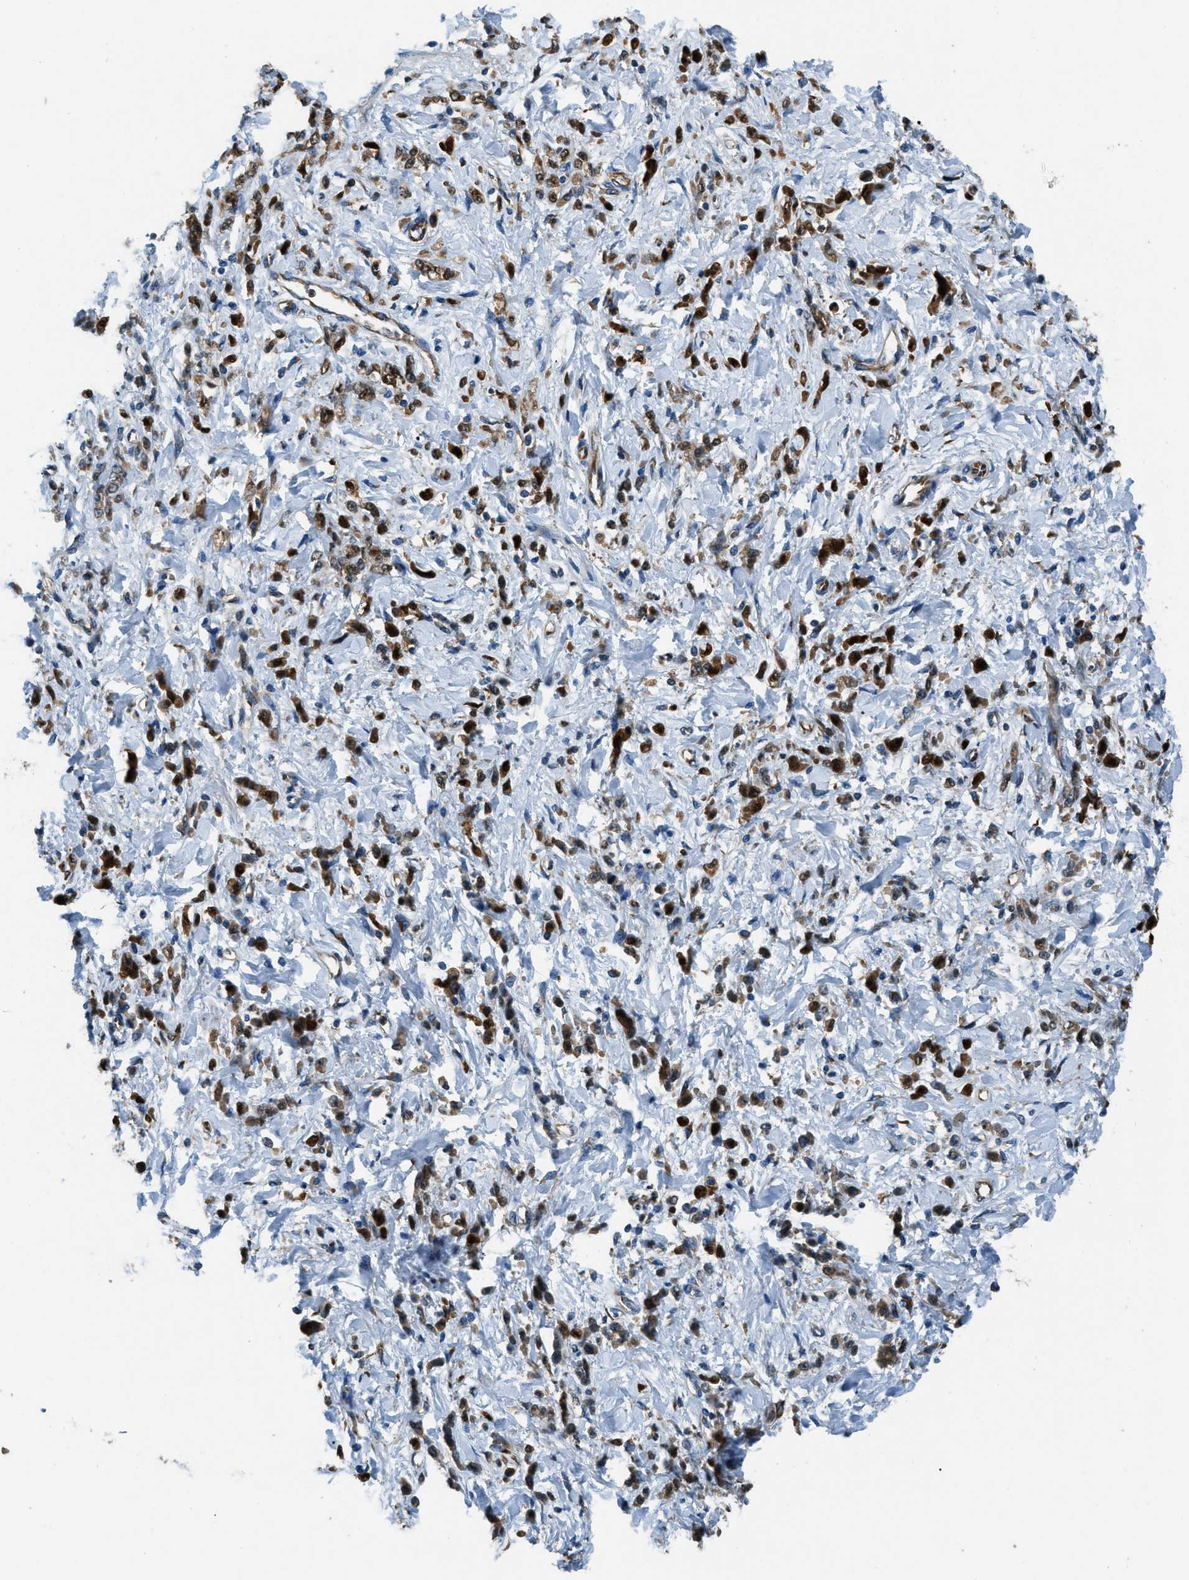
{"staining": {"intensity": "strong", "quantity": ">75%", "location": "cytoplasmic/membranous,nuclear"}, "tissue": "stomach cancer", "cell_type": "Tumor cells", "image_type": "cancer", "snomed": [{"axis": "morphology", "description": "Normal tissue, NOS"}, {"axis": "morphology", "description": "Adenocarcinoma, NOS"}, {"axis": "topography", "description": "Stomach"}], "caption": "A brown stain labels strong cytoplasmic/membranous and nuclear expression of a protein in stomach cancer (adenocarcinoma) tumor cells.", "gene": "GIMAP8", "patient": {"sex": "male", "age": 82}}